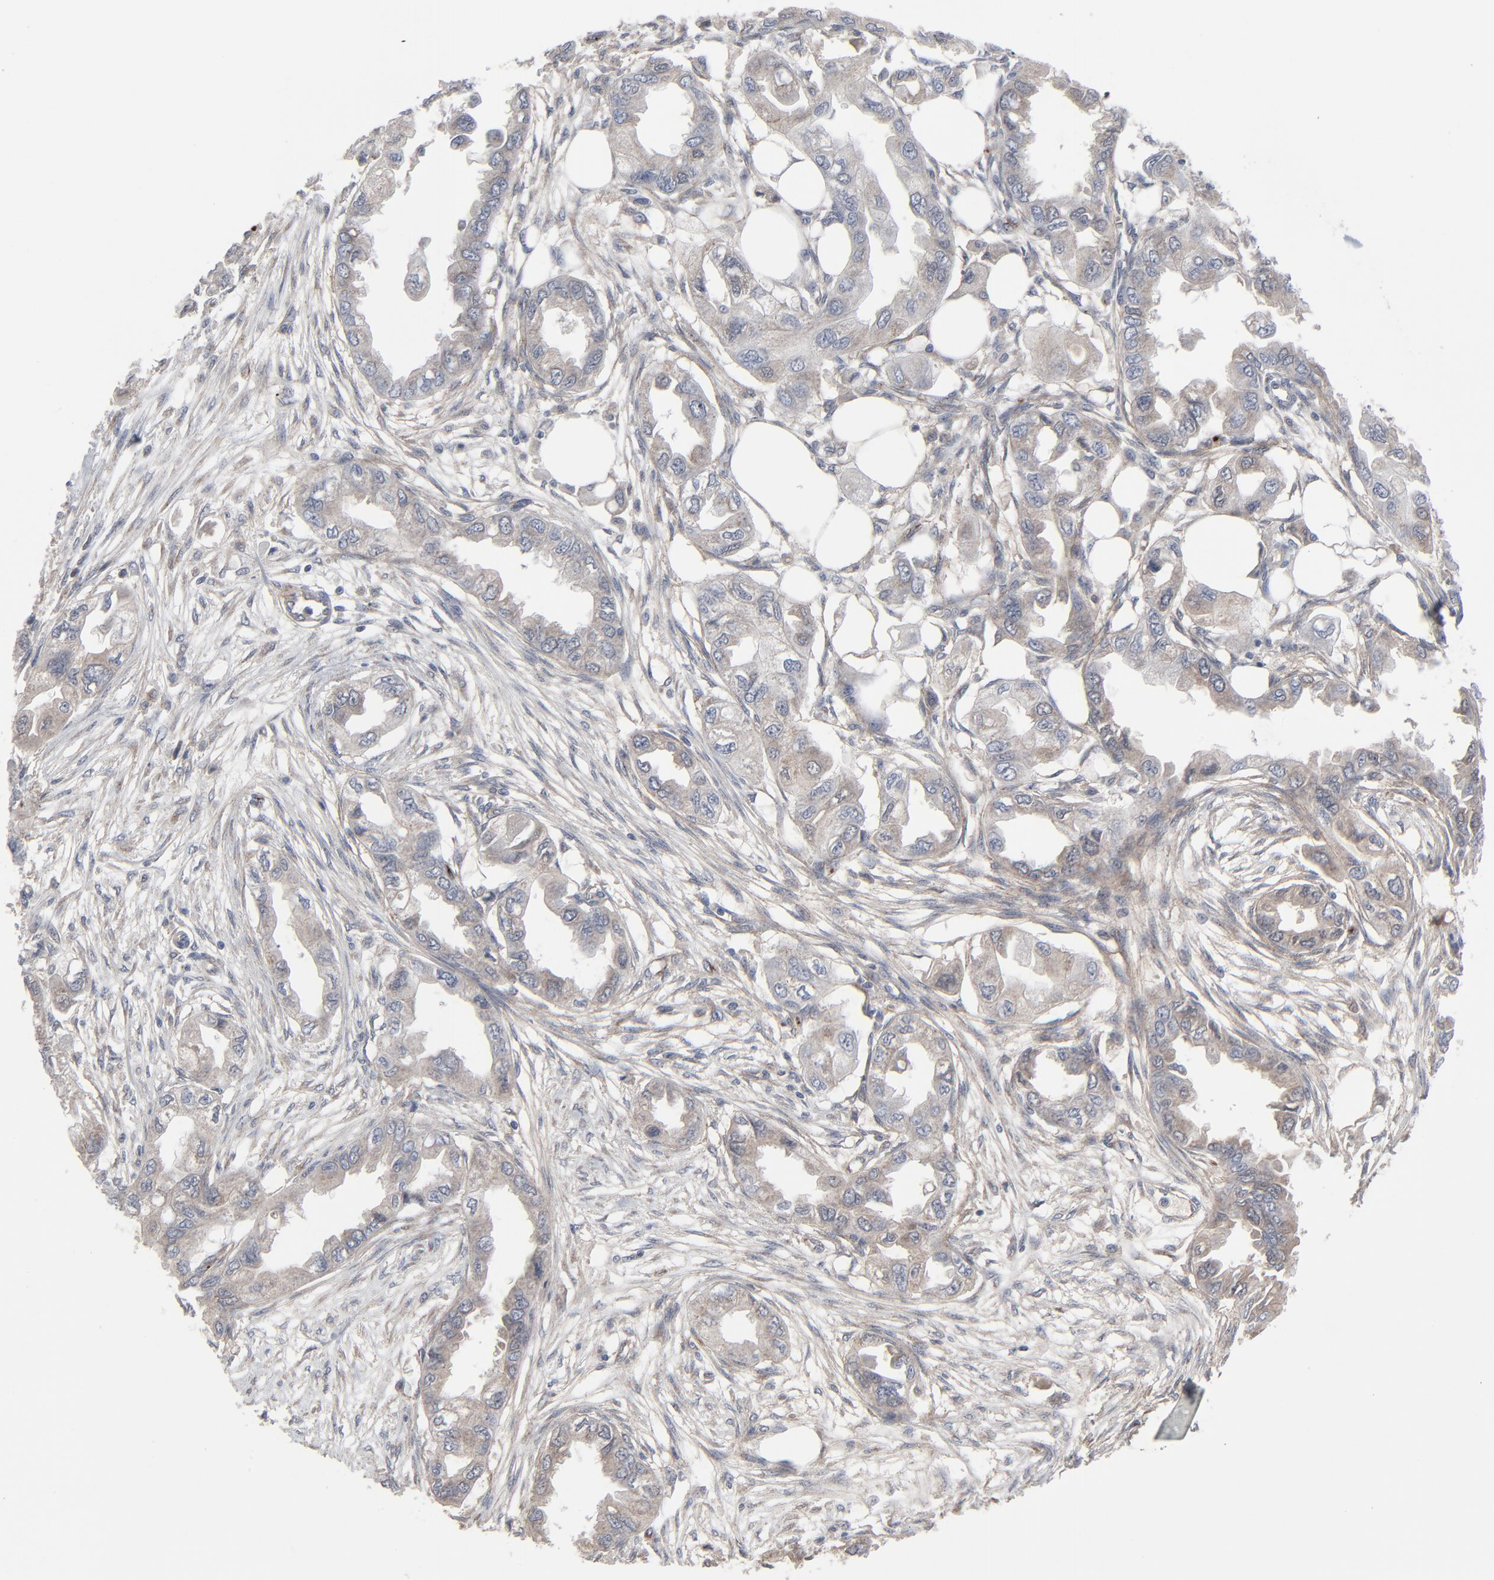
{"staining": {"intensity": "weak", "quantity": ">75%", "location": "cytoplasmic/membranous"}, "tissue": "endometrial cancer", "cell_type": "Tumor cells", "image_type": "cancer", "snomed": [{"axis": "morphology", "description": "Adenocarcinoma, NOS"}, {"axis": "topography", "description": "Endometrium"}], "caption": "Protein staining exhibits weak cytoplasmic/membranous expression in approximately >75% of tumor cells in endometrial cancer.", "gene": "JAM3", "patient": {"sex": "female", "age": 67}}